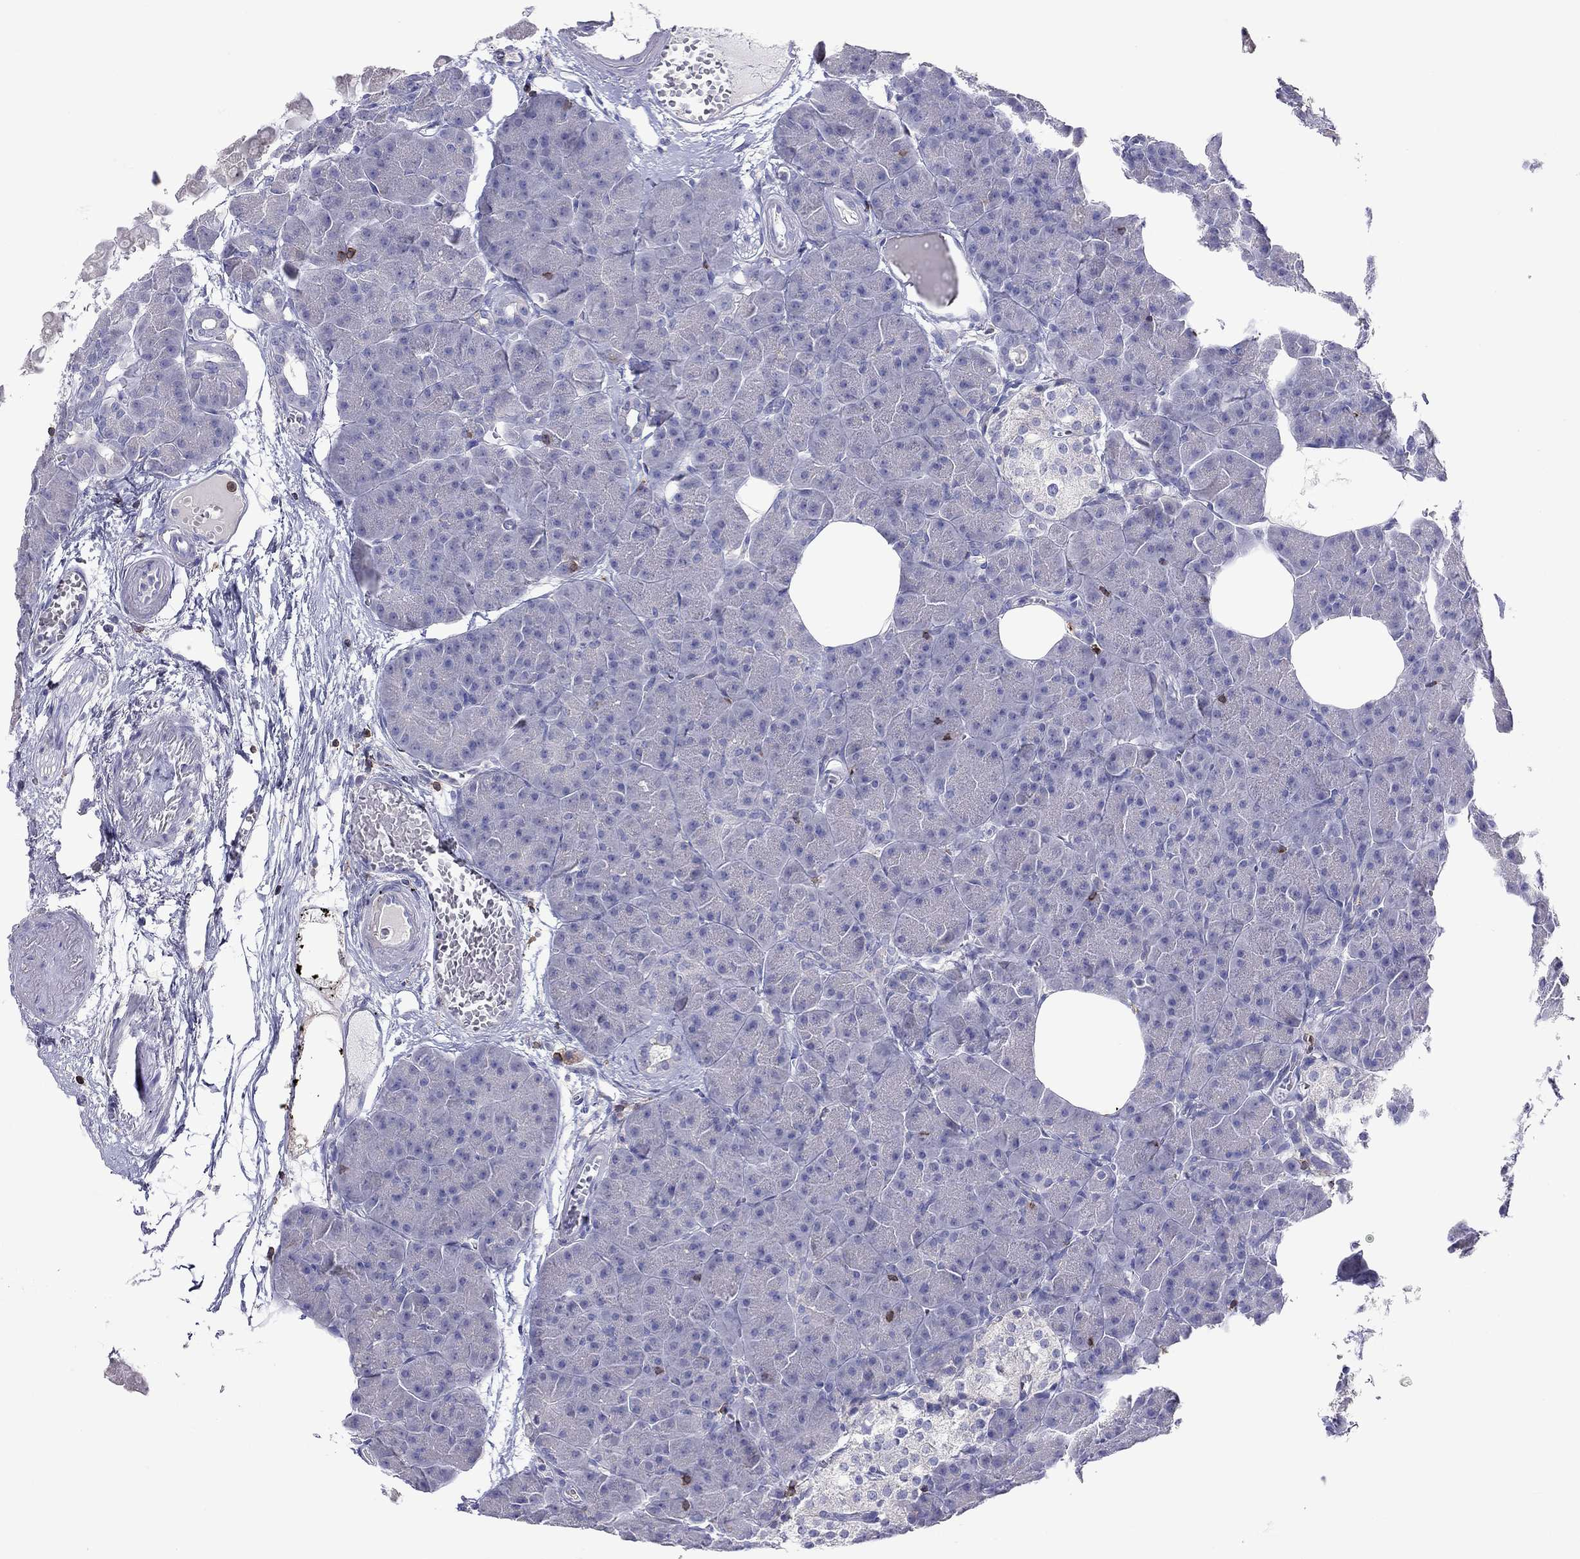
{"staining": {"intensity": "negative", "quantity": "none", "location": "none"}, "tissue": "pancreas", "cell_type": "Exocrine glandular cells", "image_type": "normal", "snomed": [{"axis": "morphology", "description": "Normal tissue, NOS"}, {"axis": "topography", "description": "Adipose tissue"}, {"axis": "topography", "description": "Pancreas"}, {"axis": "topography", "description": "Peripheral nerve tissue"}], "caption": "IHC photomicrograph of unremarkable pancreas: pancreas stained with DAB displays no significant protein expression in exocrine glandular cells. (IHC, brightfield microscopy, high magnification).", "gene": "ENSG00000288637", "patient": {"sex": "female", "age": 58}}